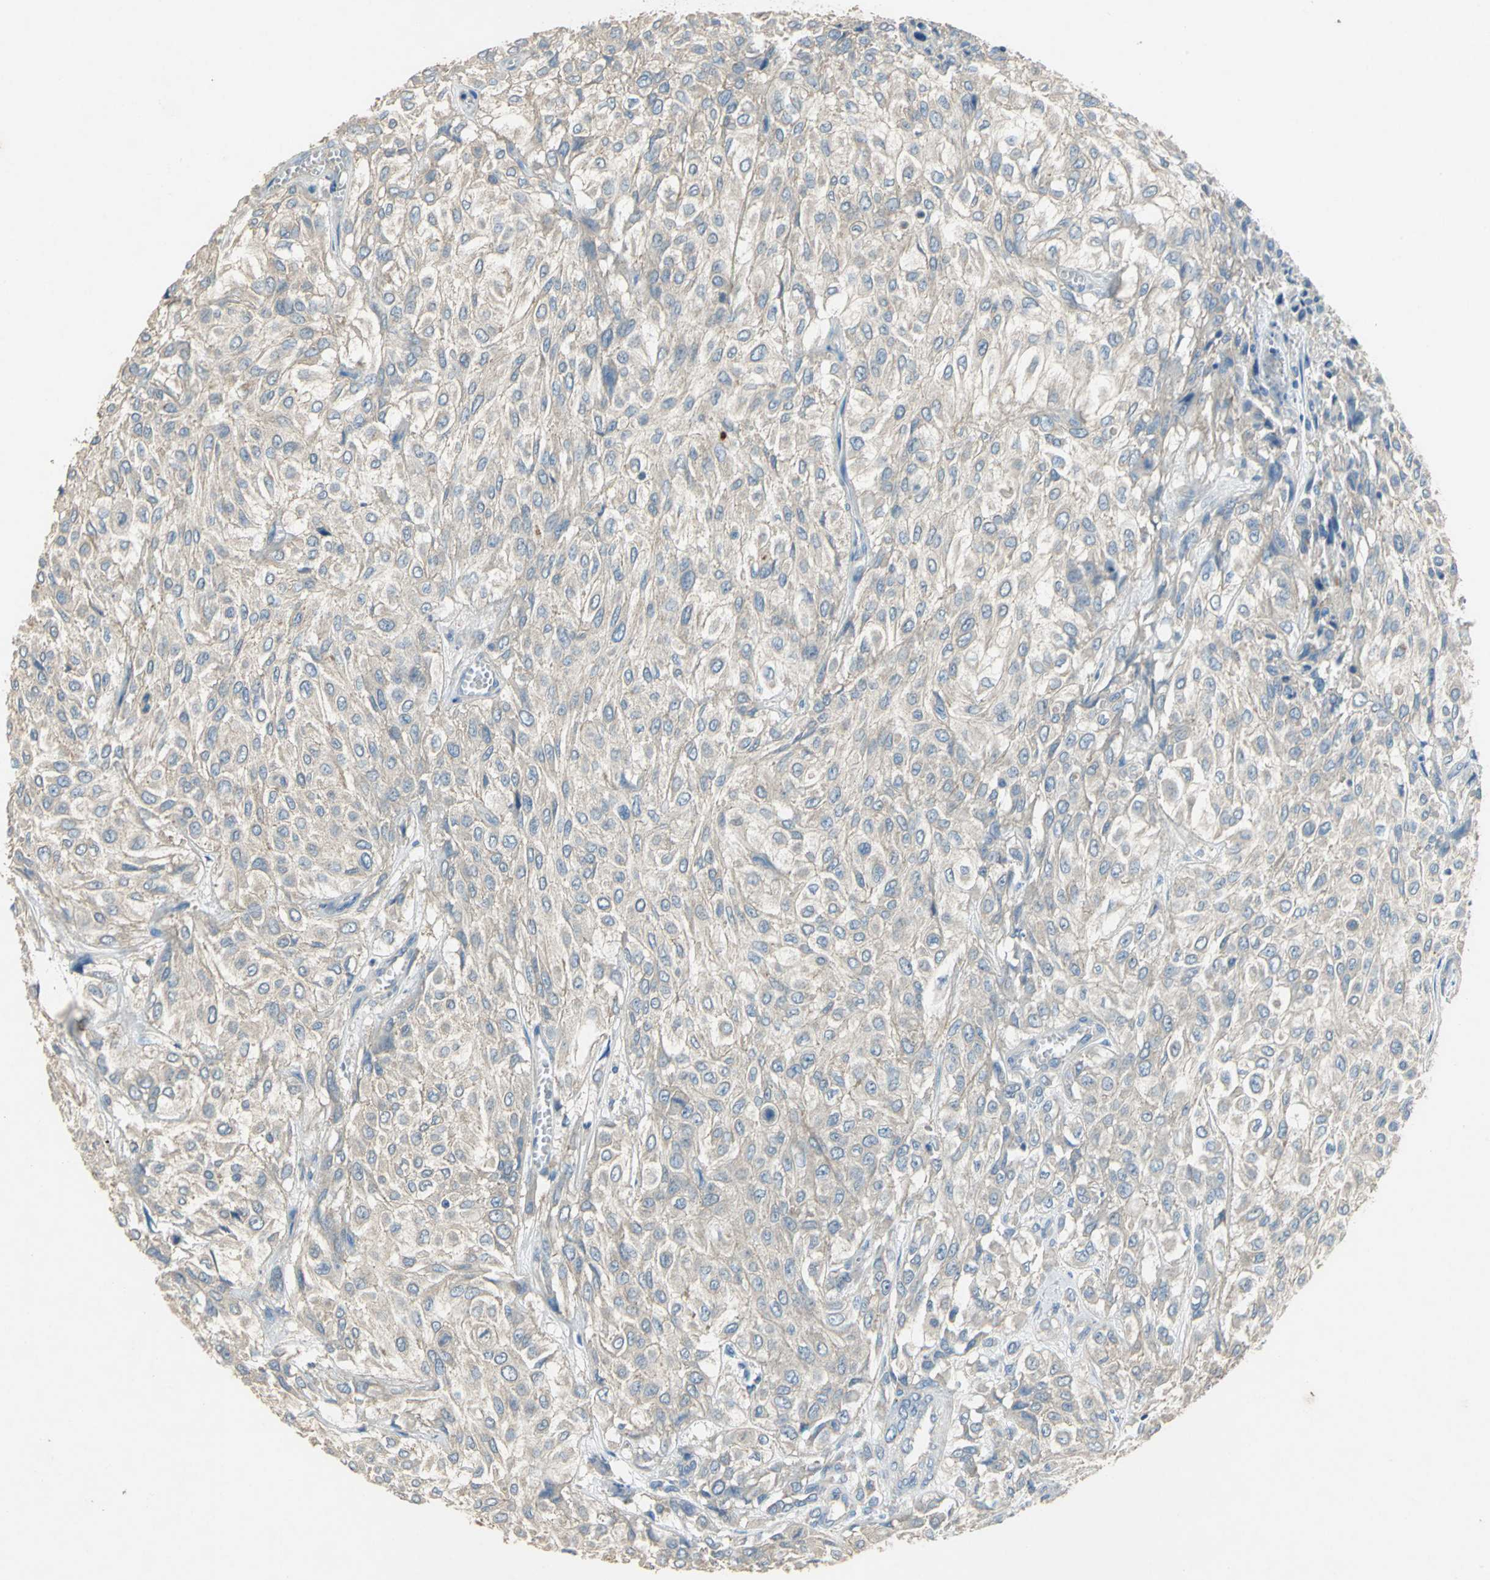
{"staining": {"intensity": "weak", "quantity": ">75%", "location": "cytoplasmic/membranous"}, "tissue": "urothelial cancer", "cell_type": "Tumor cells", "image_type": "cancer", "snomed": [{"axis": "morphology", "description": "Urothelial carcinoma, High grade"}, {"axis": "topography", "description": "Urinary bladder"}], "caption": "Urothelial cancer stained for a protein exhibits weak cytoplasmic/membranous positivity in tumor cells.", "gene": "ADAMTS5", "patient": {"sex": "male", "age": 57}}